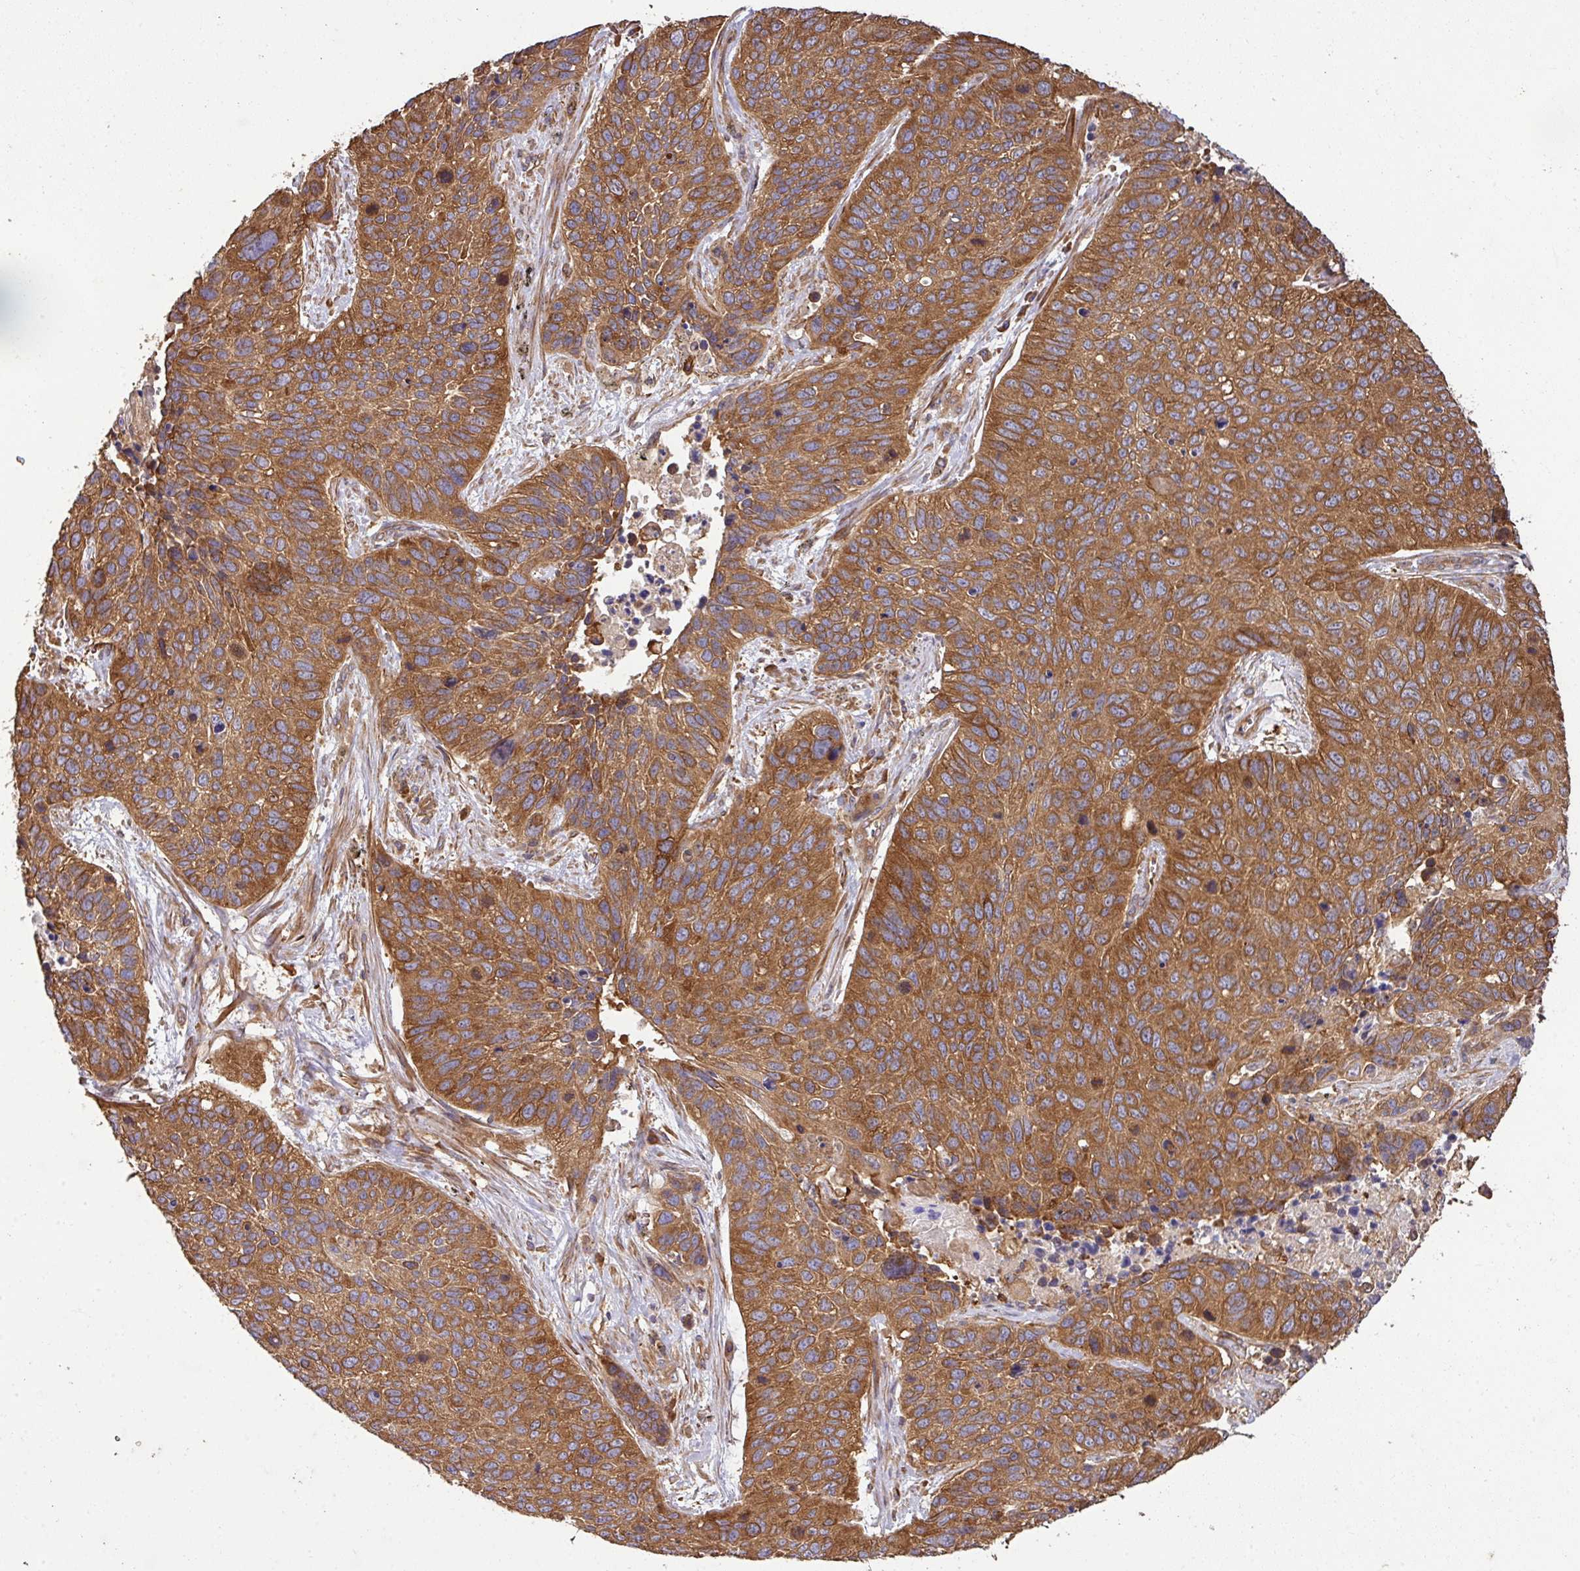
{"staining": {"intensity": "moderate", "quantity": ">75%", "location": "cytoplasmic/membranous"}, "tissue": "lung cancer", "cell_type": "Tumor cells", "image_type": "cancer", "snomed": [{"axis": "morphology", "description": "Squamous cell carcinoma, NOS"}, {"axis": "topography", "description": "Lung"}], "caption": "A histopathology image showing moderate cytoplasmic/membranous positivity in about >75% of tumor cells in squamous cell carcinoma (lung), as visualized by brown immunohistochemical staining.", "gene": "GSPT1", "patient": {"sex": "male", "age": 62}}